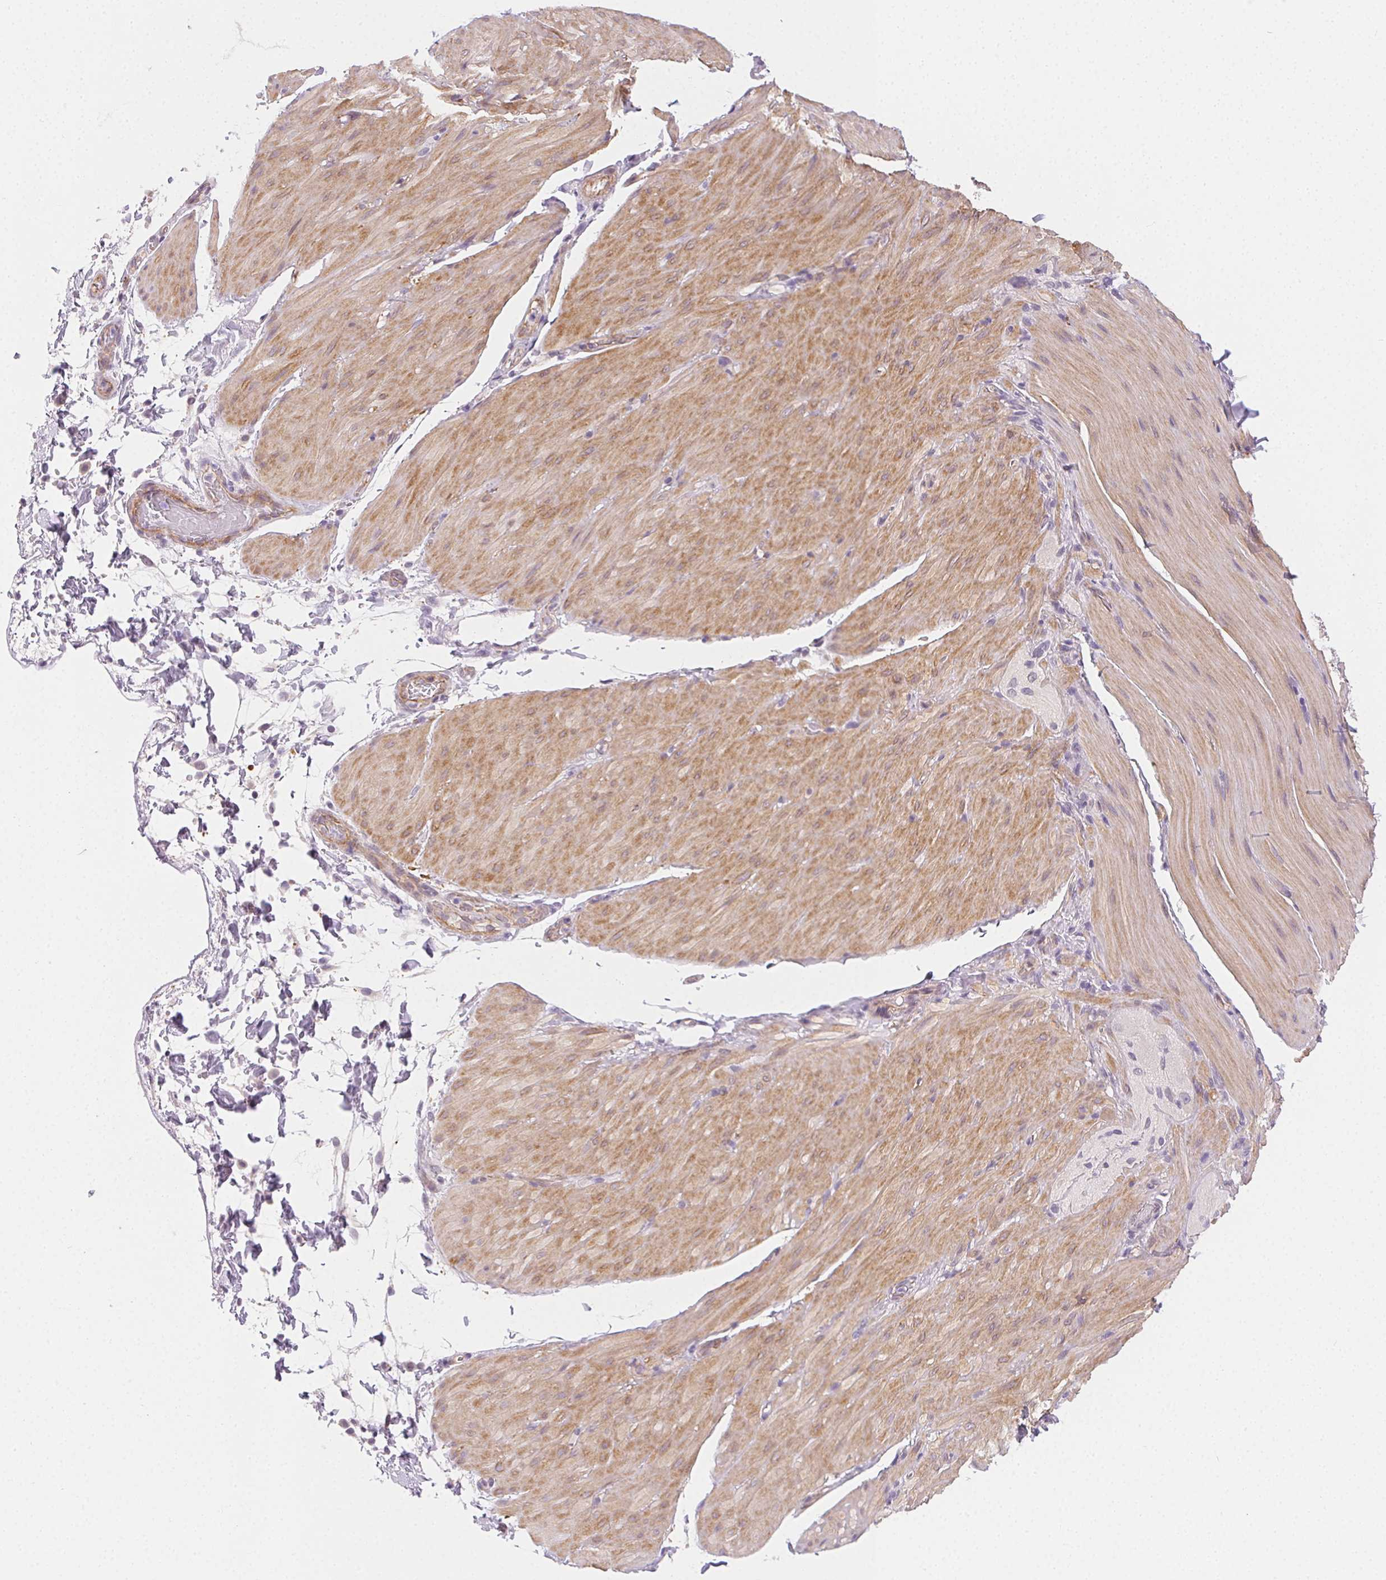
{"staining": {"intensity": "moderate", "quantity": "25%-75%", "location": "cytoplasmic/membranous"}, "tissue": "smooth muscle", "cell_type": "Smooth muscle cells", "image_type": "normal", "snomed": [{"axis": "morphology", "description": "Normal tissue, NOS"}, {"axis": "topography", "description": "Smooth muscle"}, {"axis": "topography", "description": "Colon"}], "caption": "Smooth muscle cells reveal medium levels of moderate cytoplasmic/membranous expression in about 25%-75% of cells in unremarkable human smooth muscle. The staining was performed using DAB, with brown indicating positive protein expression. Nuclei are stained blue with hematoxylin.", "gene": "CSN1S1", "patient": {"sex": "male", "age": 73}}